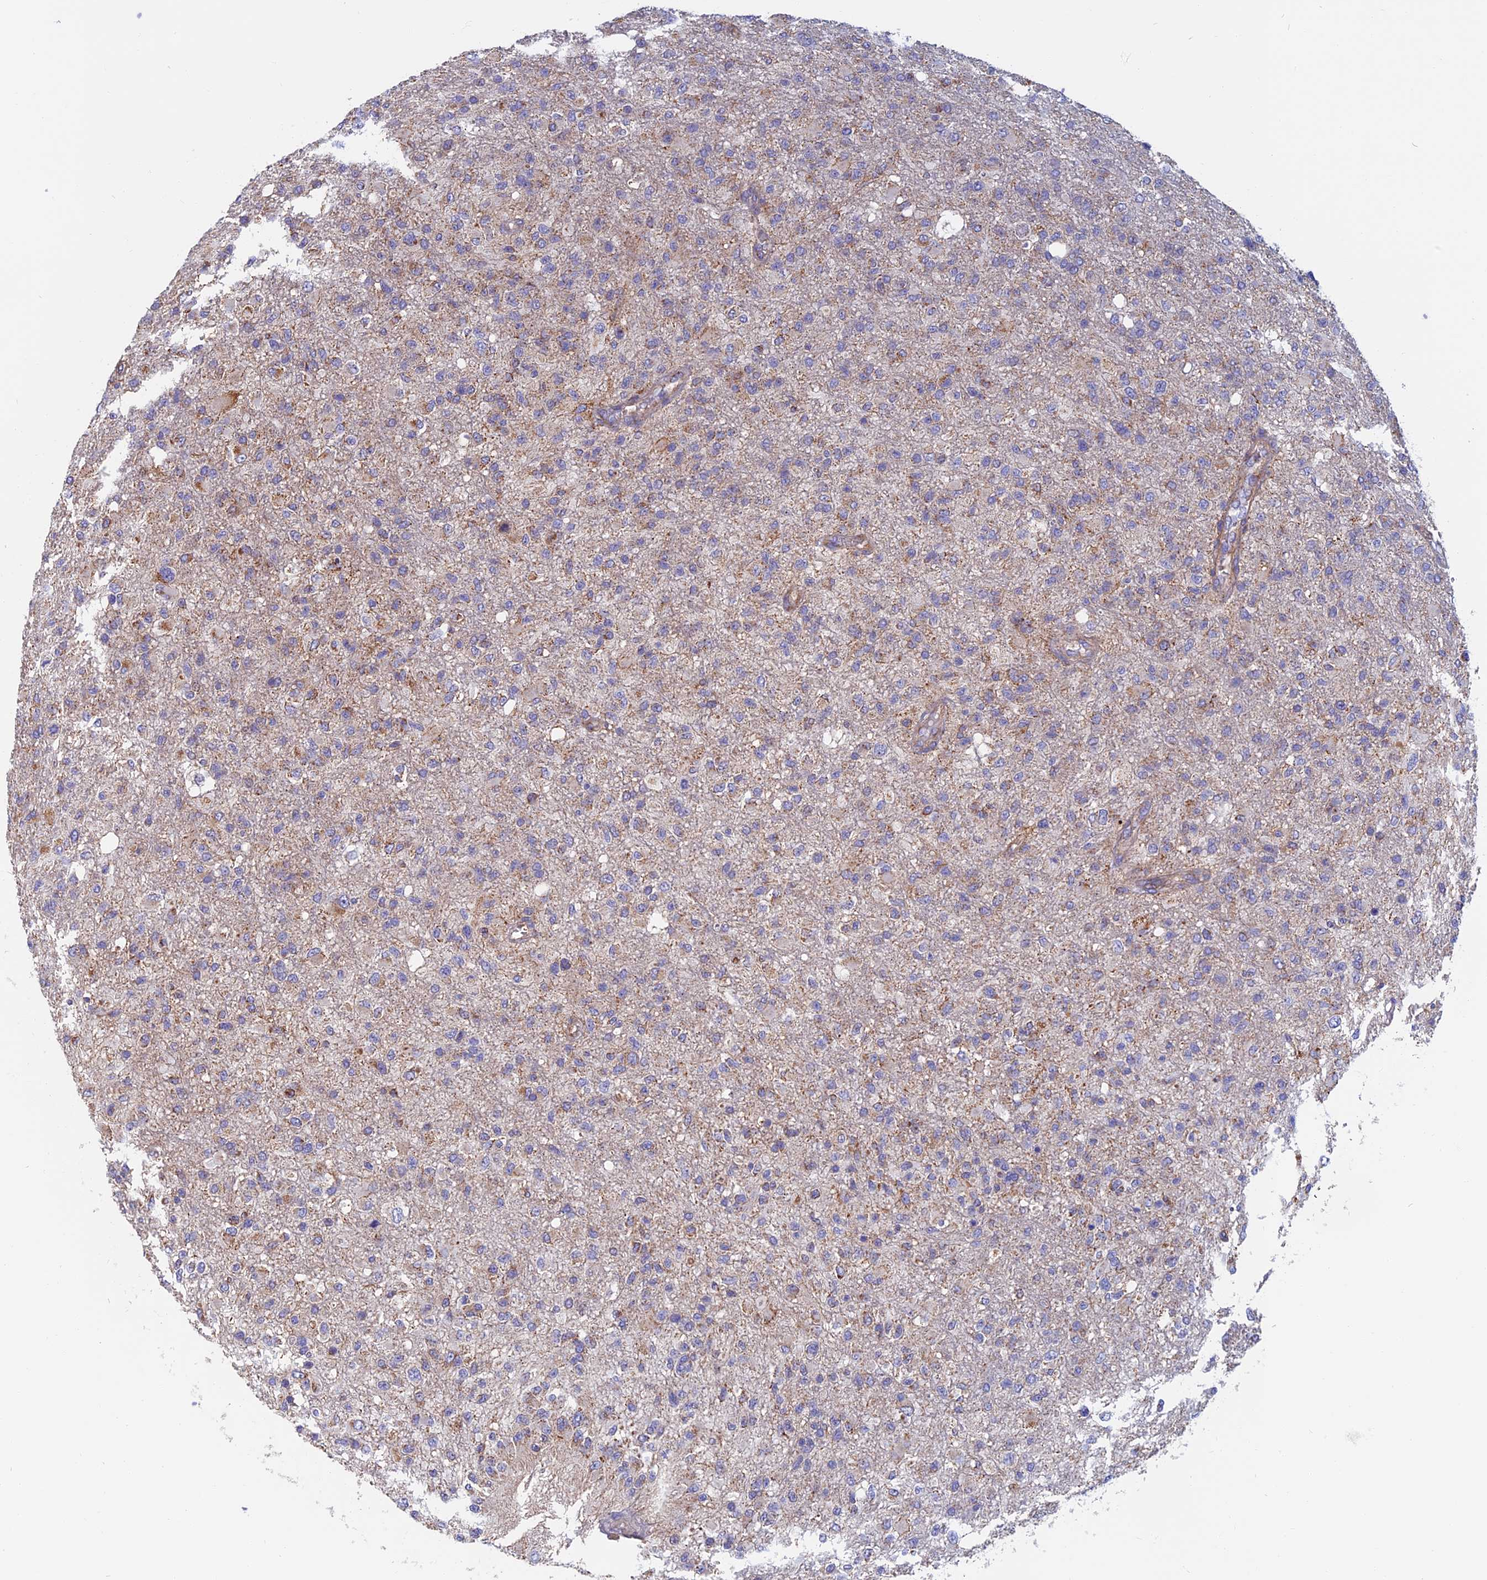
{"staining": {"intensity": "weak", "quantity": "25%-75%", "location": "cytoplasmic/membranous"}, "tissue": "glioma", "cell_type": "Tumor cells", "image_type": "cancer", "snomed": [{"axis": "morphology", "description": "Glioma, malignant, High grade"}, {"axis": "topography", "description": "Brain"}], "caption": "IHC micrograph of neoplastic tissue: glioma stained using IHC shows low levels of weak protein expression localized specifically in the cytoplasmic/membranous of tumor cells, appearing as a cytoplasmic/membranous brown color.", "gene": "HSD17B8", "patient": {"sex": "female", "age": 74}}